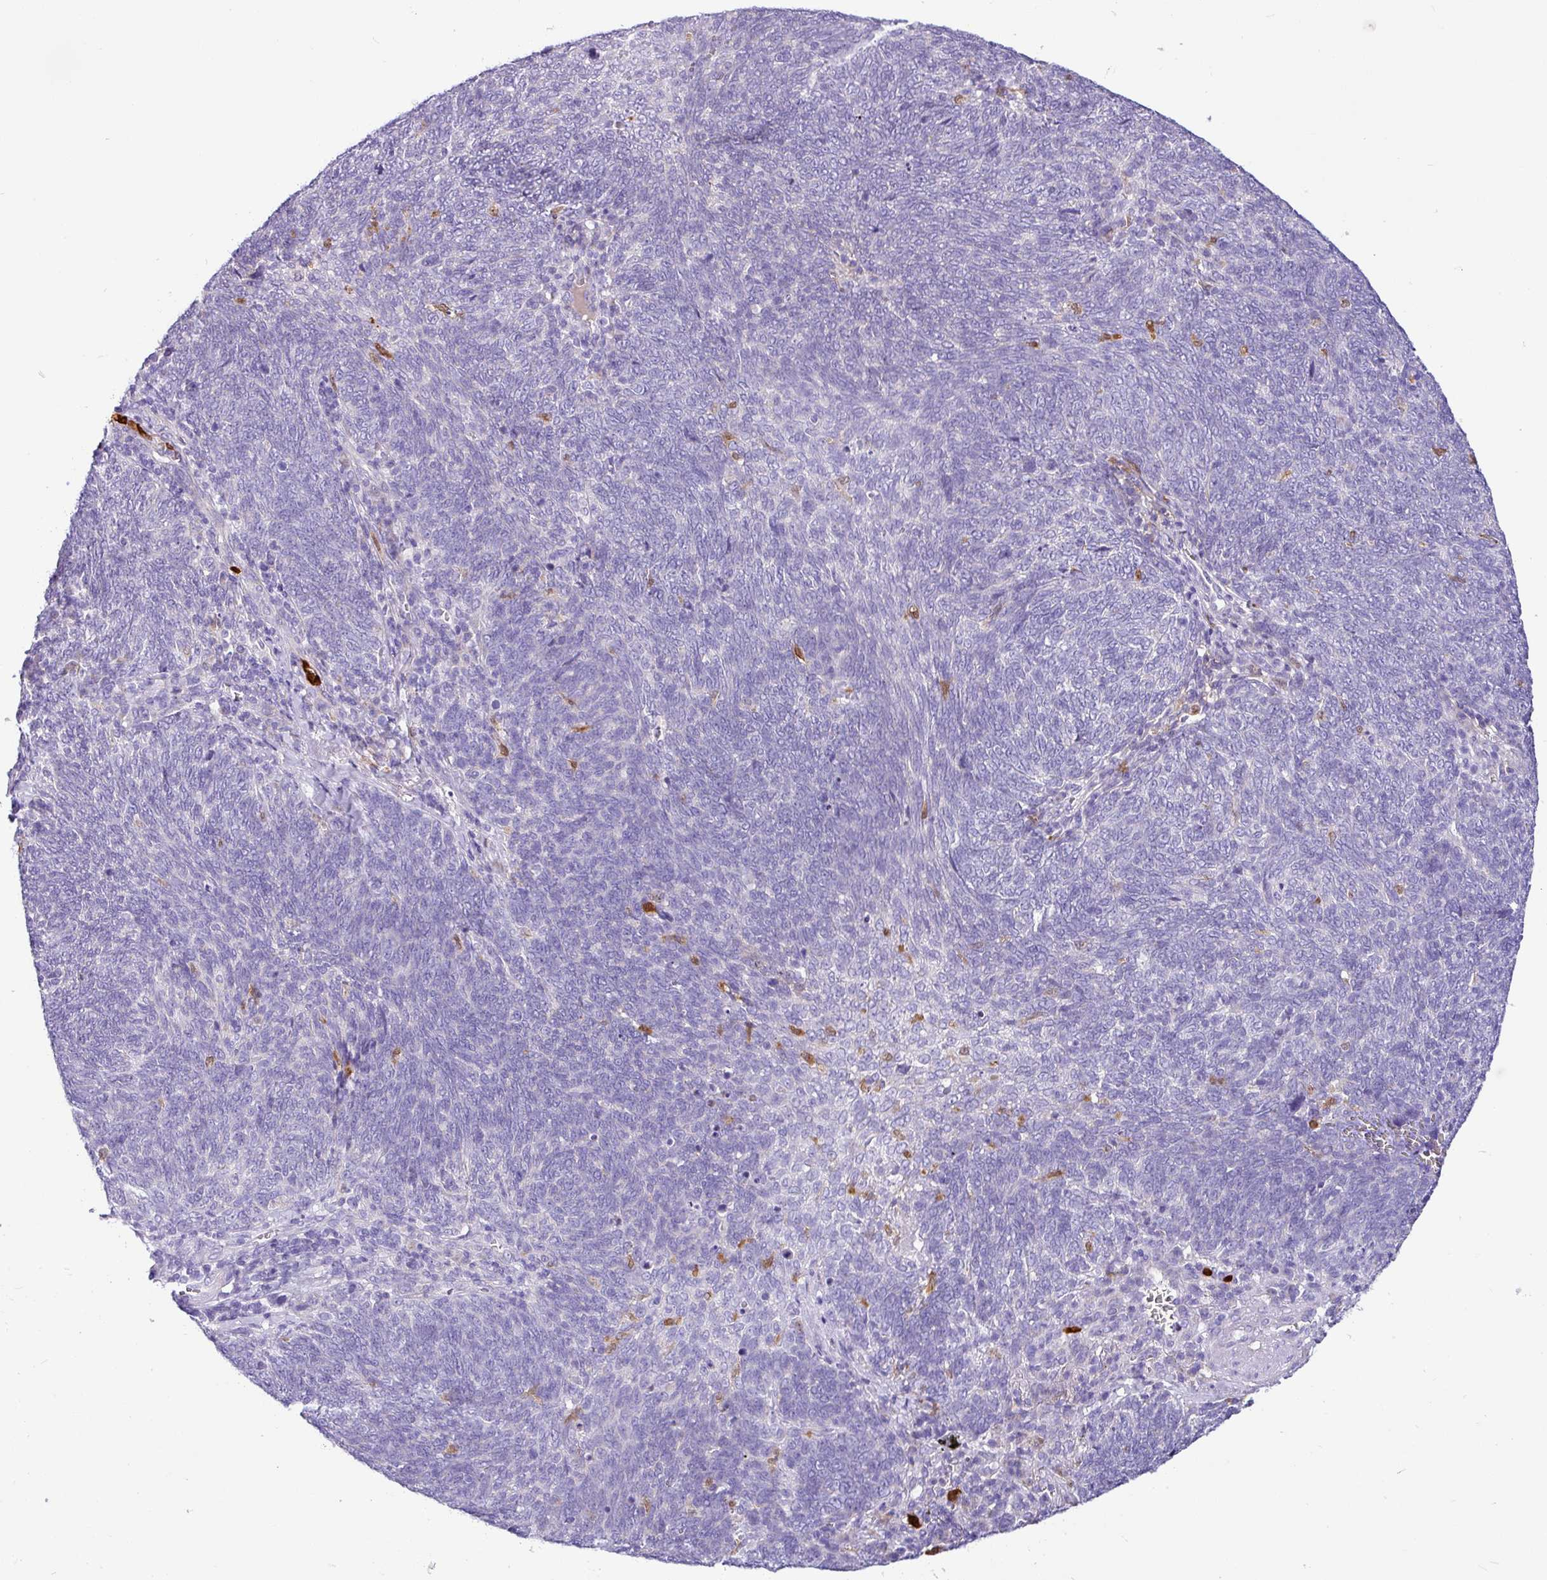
{"staining": {"intensity": "negative", "quantity": "none", "location": "none"}, "tissue": "lung cancer", "cell_type": "Tumor cells", "image_type": "cancer", "snomed": [{"axis": "morphology", "description": "Squamous cell carcinoma, NOS"}, {"axis": "topography", "description": "Lung"}], "caption": "Protein analysis of lung cancer (squamous cell carcinoma) exhibits no significant staining in tumor cells. Nuclei are stained in blue.", "gene": "SH2D3C", "patient": {"sex": "female", "age": 72}}